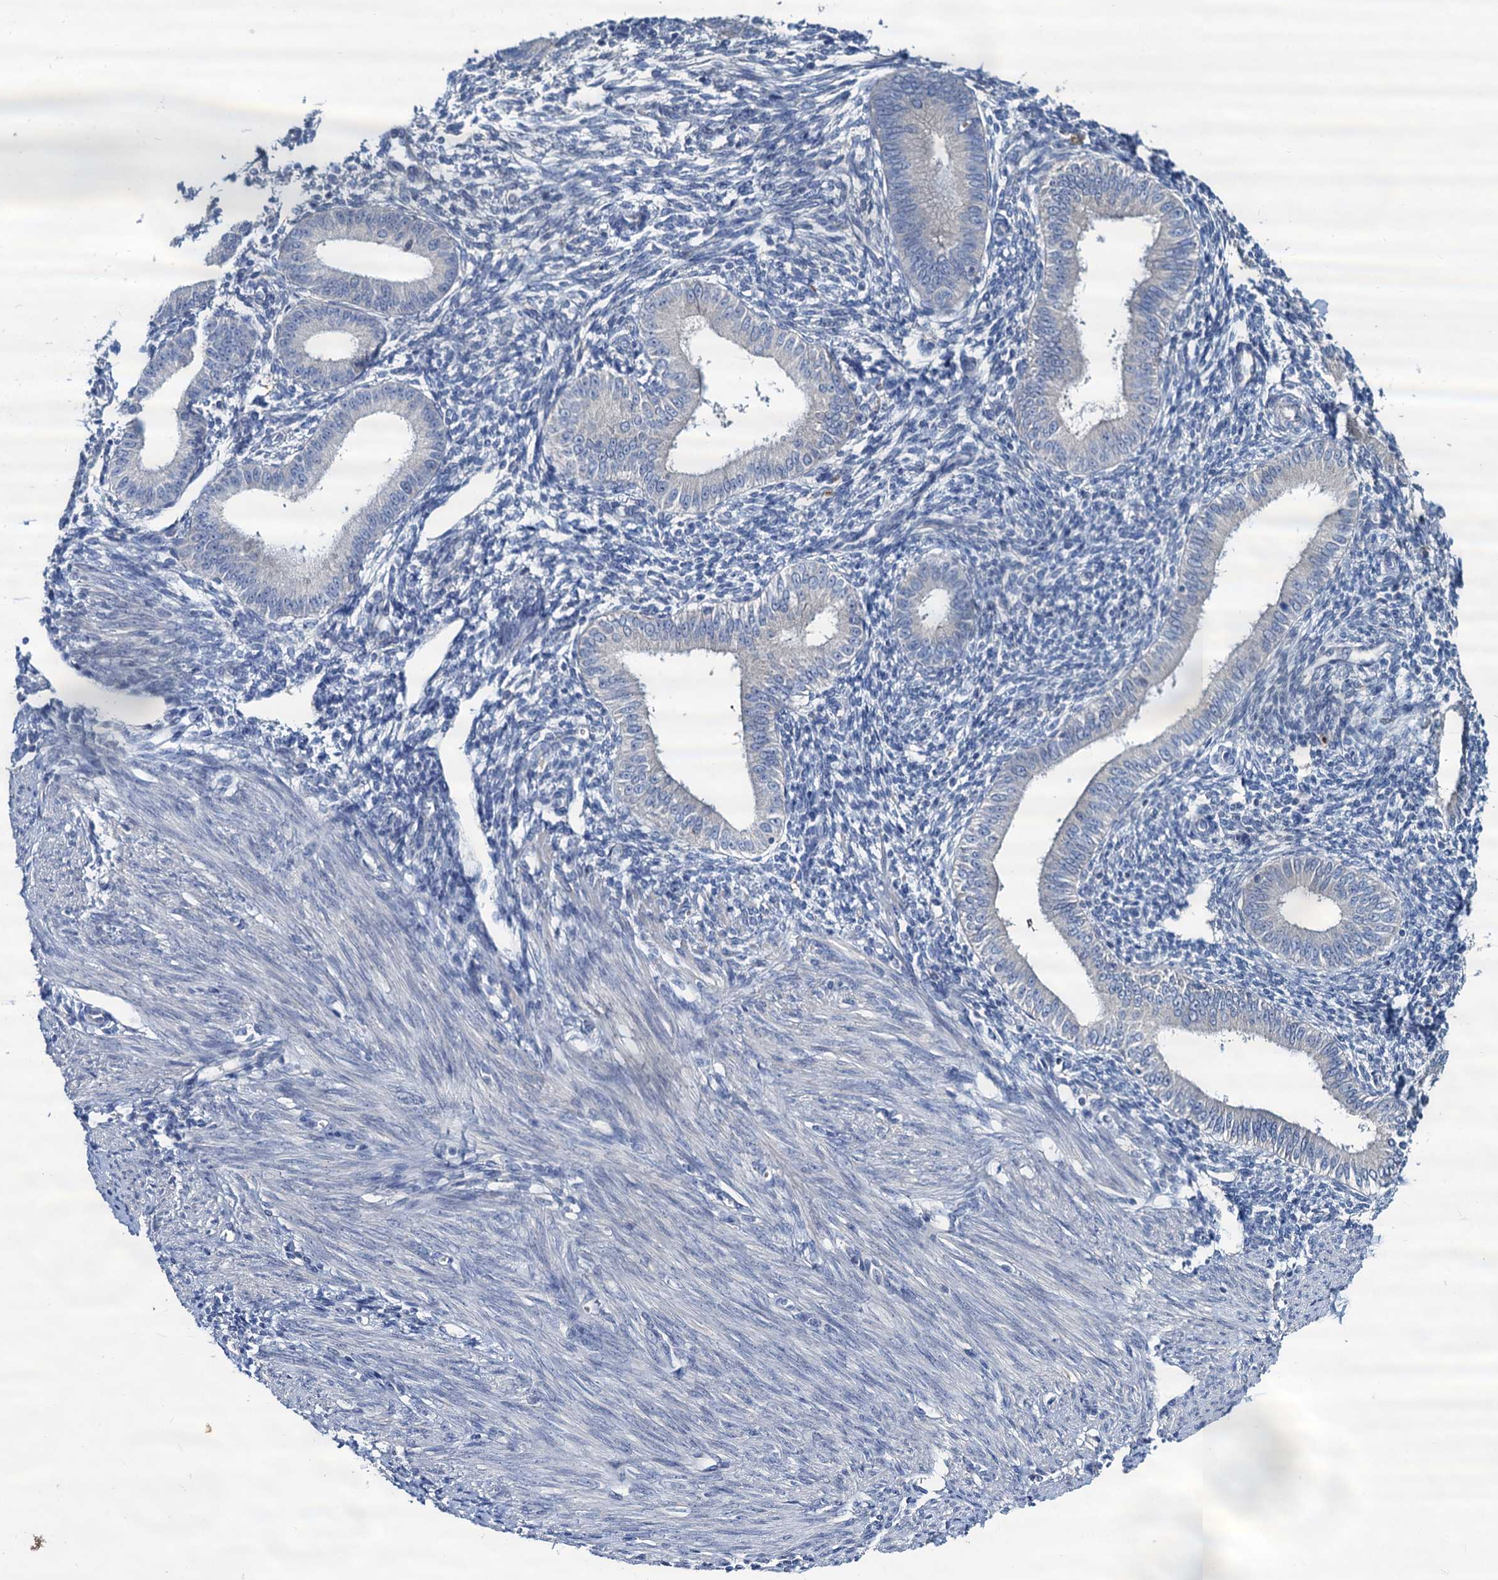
{"staining": {"intensity": "negative", "quantity": "none", "location": "none"}, "tissue": "endometrium", "cell_type": "Cells in endometrial stroma", "image_type": "normal", "snomed": [{"axis": "morphology", "description": "Normal tissue, NOS"}, {"axis": "topography", "description": "Uterus"}, {"axis": "topography", "description": "Endometrium"}], "caption": "This is an immunohistochemistry (IHC) photomicrograph of benign human endometrium. There is no positivity in cells in endometrial stroma.", "gene": "RTKN2", "patient": {"sex": "female", "age": 48}}